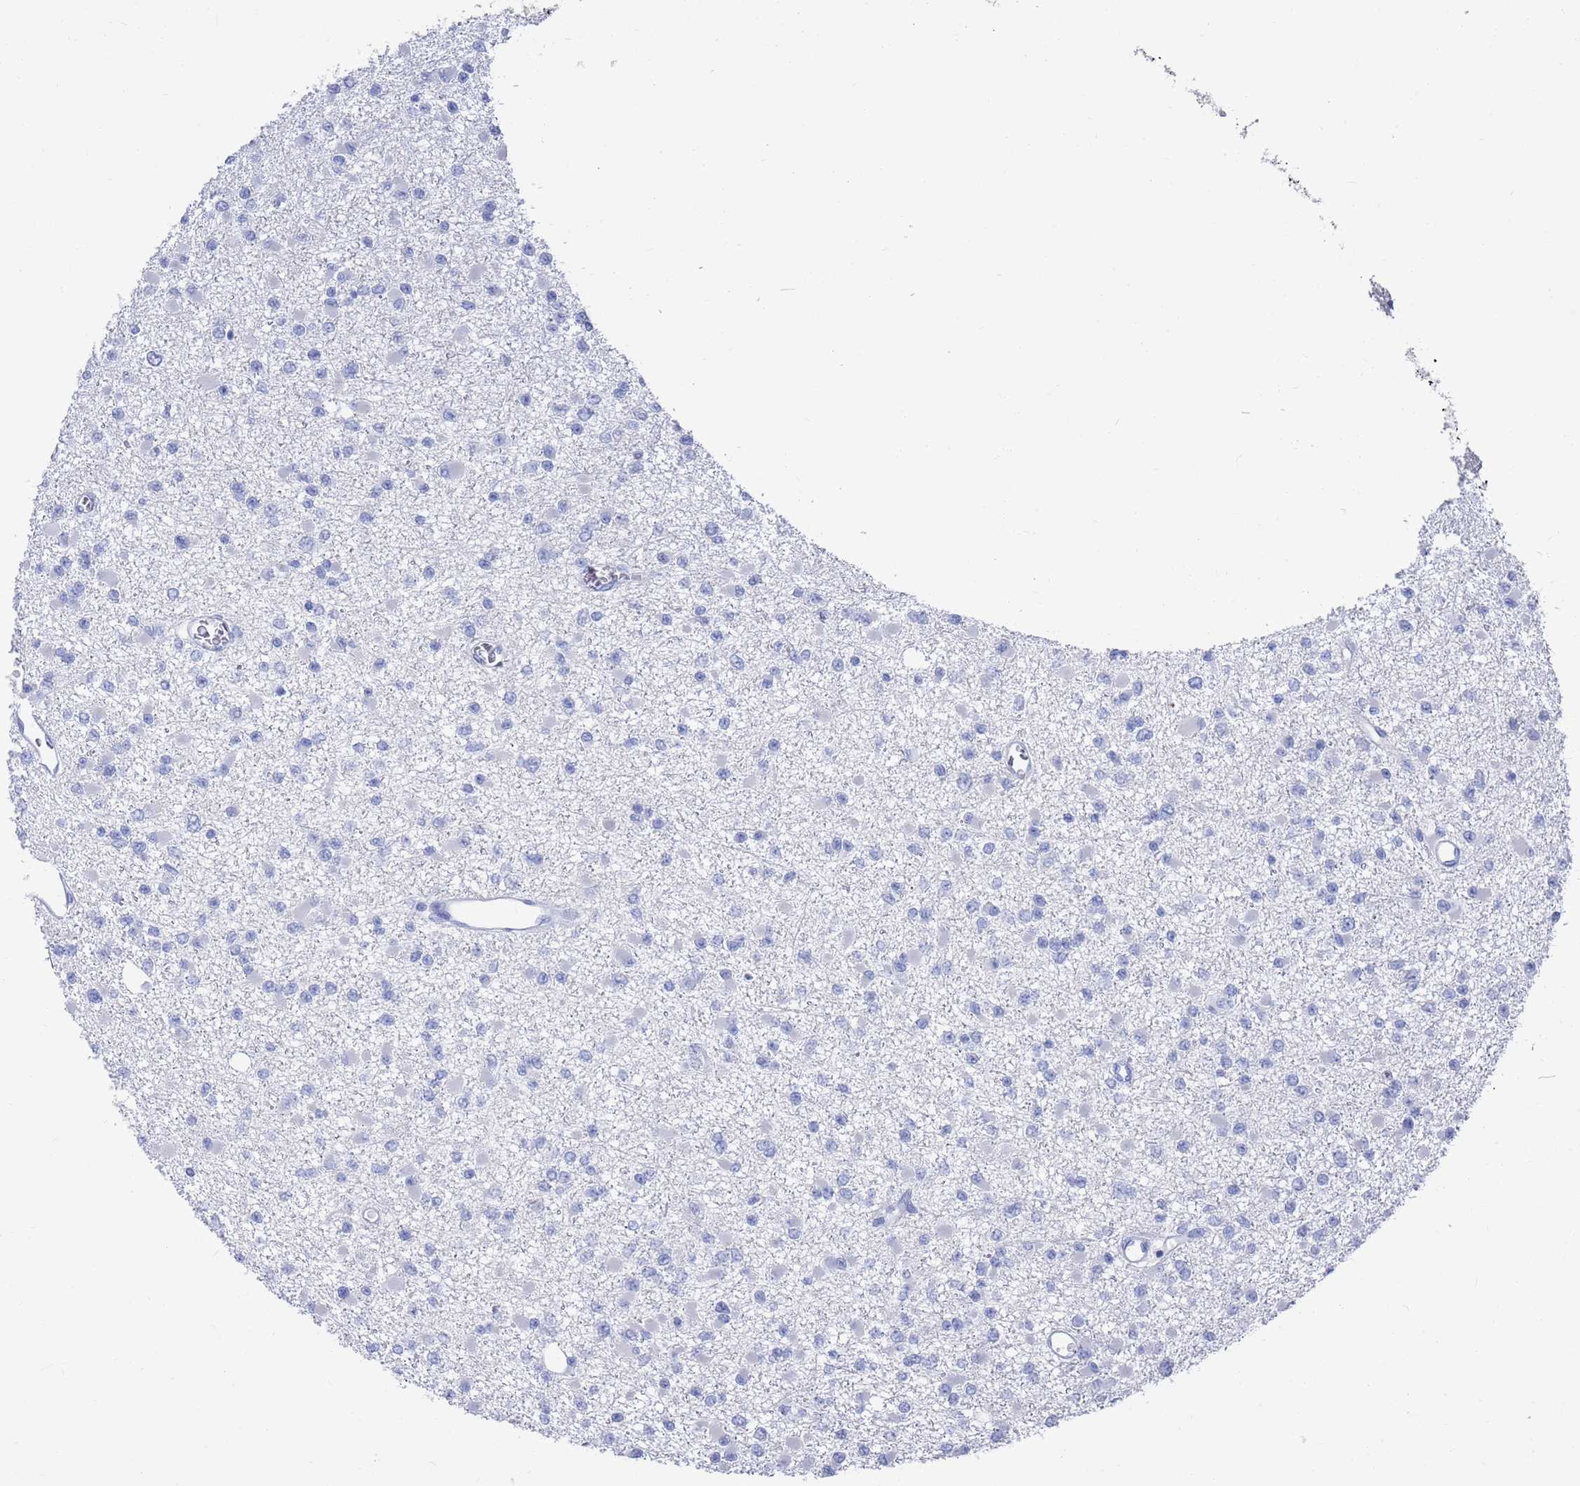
{"staining": {"intensity": "negative", "quantity": "none", "location": "none"}, "tissue": "glioma", "cell_type": "Tumor cells", "image_type": "cancer", "snomed": [{"axis": "morphology", "description": "Glioma, malignant, Low grade"}, {"axis": "topography", "description": "Brain"}], "caption": "Image shows no significant protein positivity in tumor cells of malignant glioma (low-grade).", "gene": "MTMR2", "patient": {"sex": "female", "age": 22}}